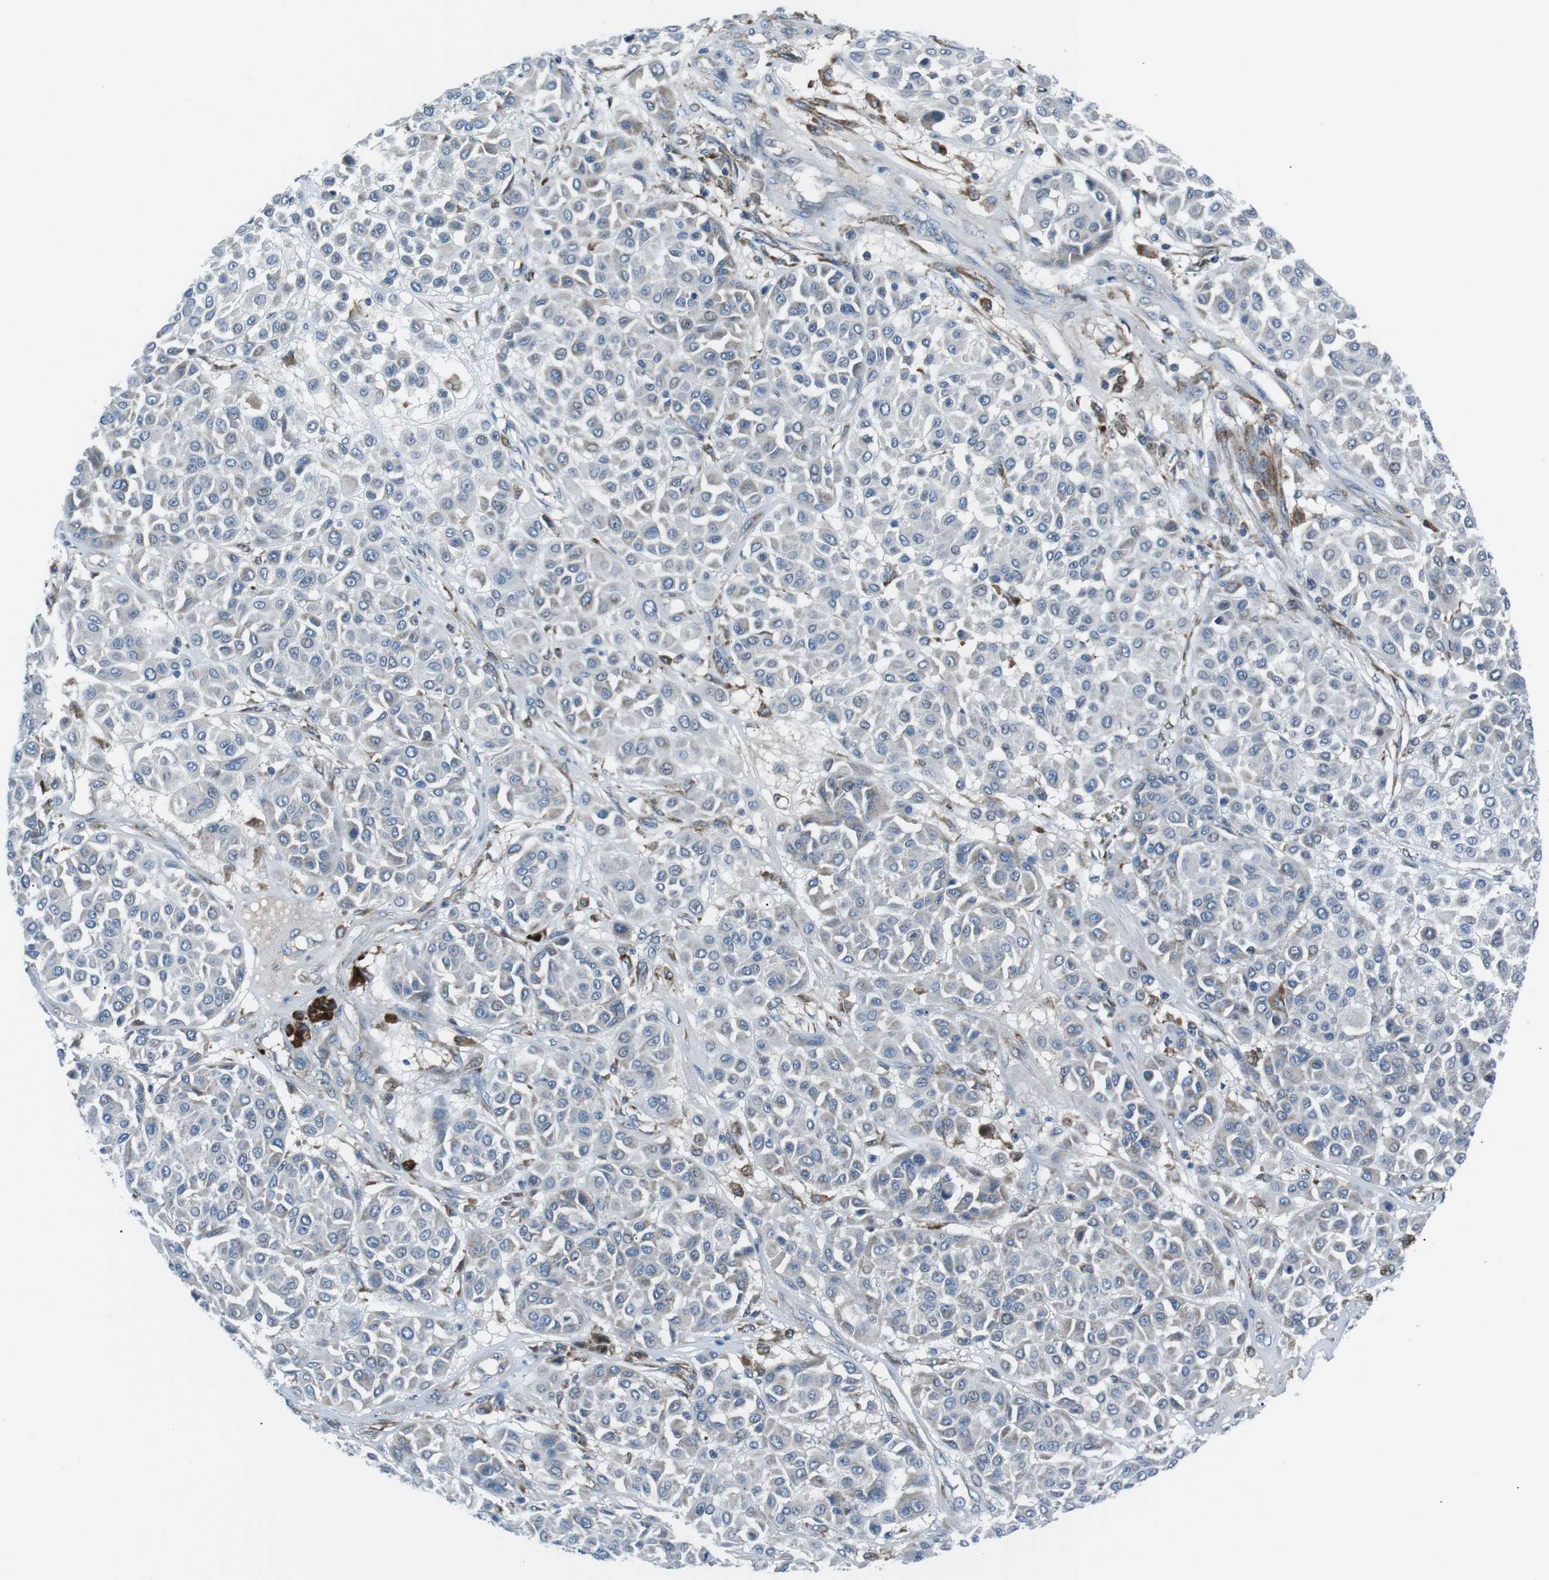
{"staining": {"intensity": "negative", "quantity": "none", "location": "none"}, "tissue": "melanoma", "cell_type": "Tumor cells", "image_type": "cancer", "snomed": [{"axis": "morphology", "description": "Malignant melanoma, Metastatic site"}, {"axis": "topography", "description": "Soft tissue"}], "caption": "Malignant melanoma (metastatic site) stained for a protein using IHC exhibits no expression tumor cells.", "gene": "BLNK", "patient": {"sex": "male", "age": 41}}